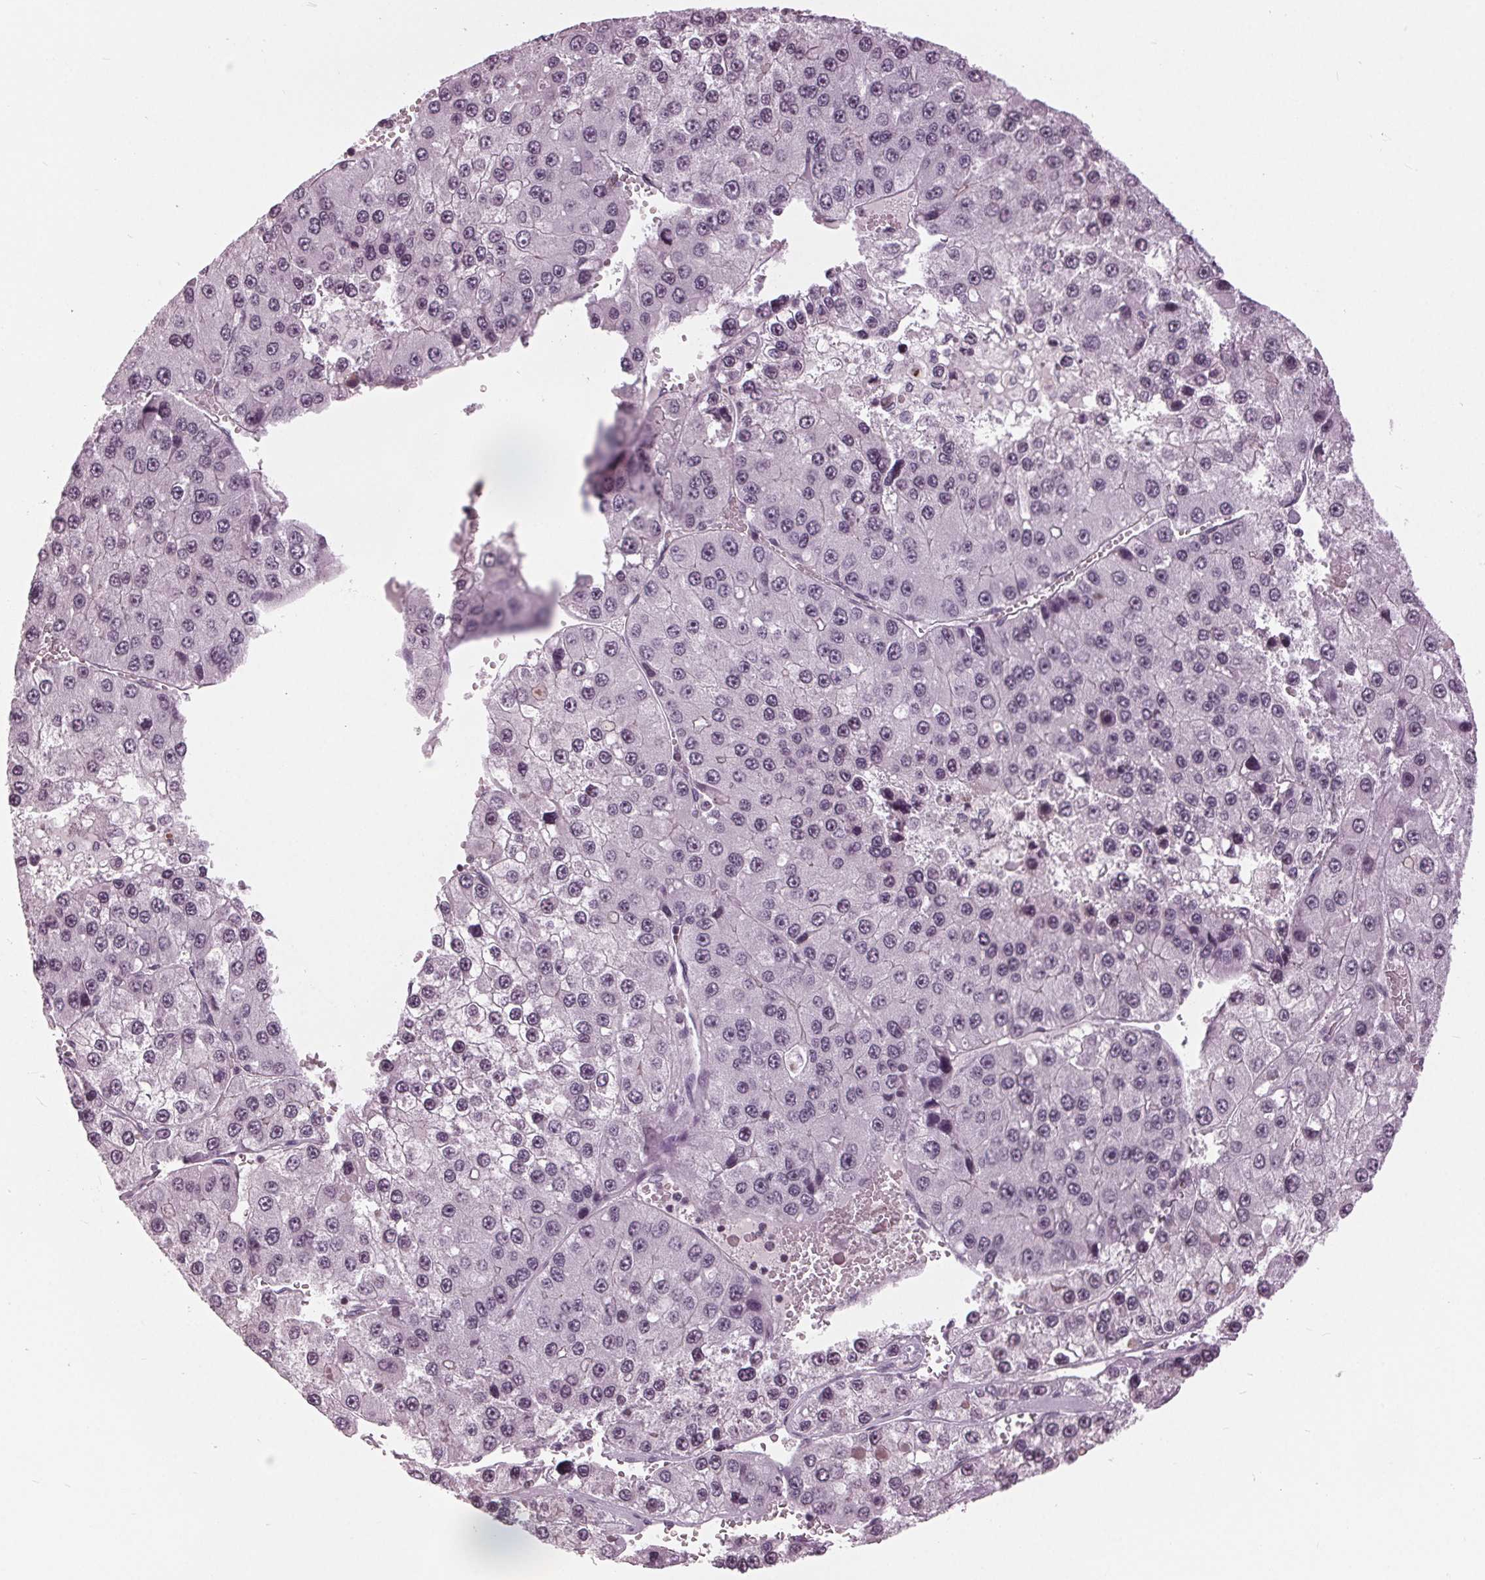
{"staining": {"intensity": "weak", "quantity": "<25%", "location": "nuclear"}, "tissue": "liver cancer", "cell_type": "Tumor cells", "image_type": "cancer", "snomed": [{"axis": "morphology", "description": "Carcinoma, Hepatocellular, NOS"}, {"axis": "topography", "description": "Liver"}], "caption": "An immunohistochemistry (IHC) photomicrograph of liver cancer is shown. There is no staining in tumor cells of liver cancer.", "gene": "SLC9A4", "patient": {"sex": "female", "age": 73}}